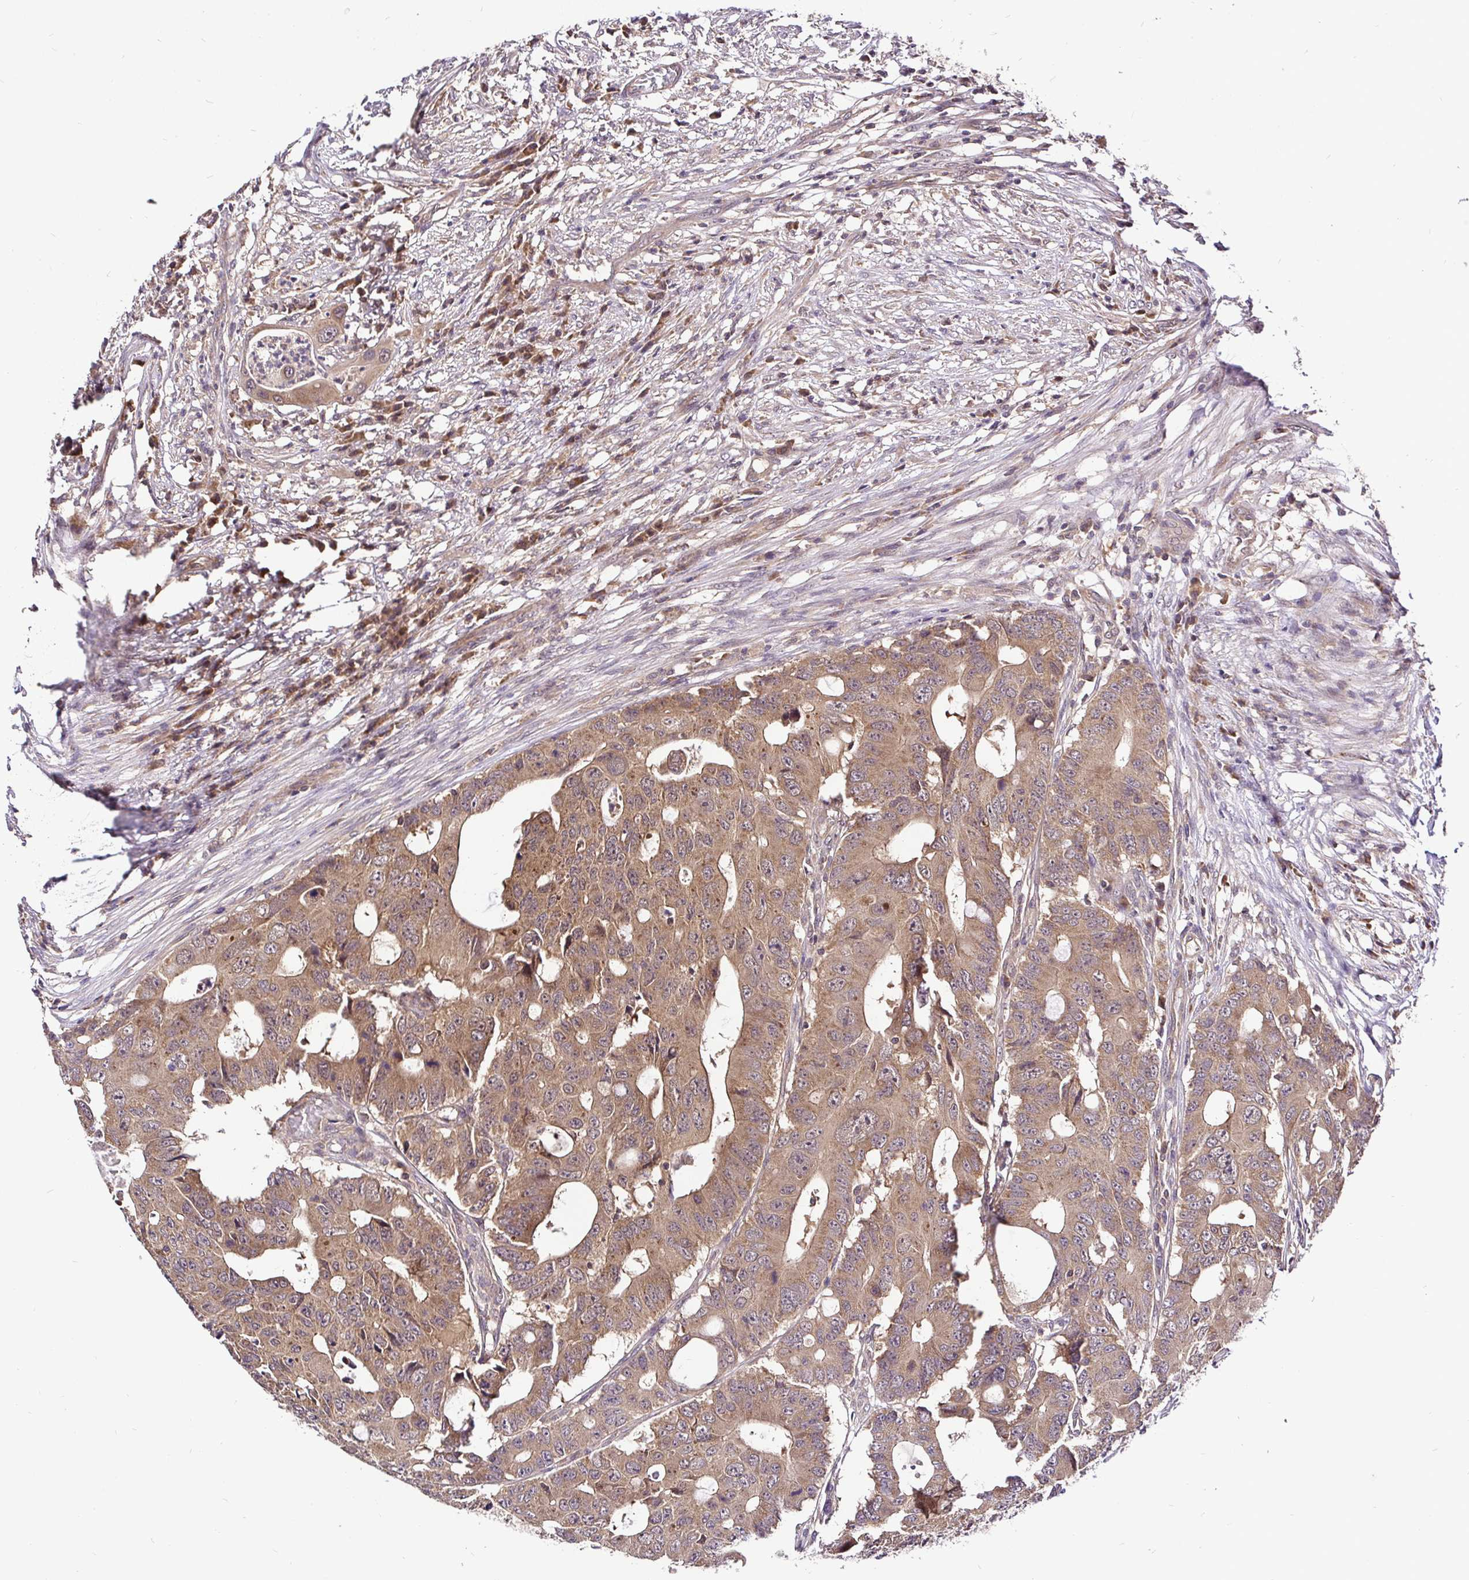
{"staining": {"intensity": "moderate", "quantity": ">75%", "location": "cytoplasmic/membranous"}, "tissue": "colorectal cancer", "cell_type": "Tumor cells", "image_type": "cancer", "snomed": [{"axis": "morphology", "description": "Adenocarcinoma, NOS"}, {"axis": "topography", "description": "Colon"}], "caption": "Immunohistochemistry (IHC) staining of colorectal cancer, which reveals medium levels of moderate cytoplasmic/membranous staining in approximately >75% of tumor cells indicating moderate cytoplasmic/membranous protein expression. The staining was performed using DAB (3,3'-diaminobenzidine) (brown) for protein detection and nuclei were counterstained in hematoxylin (blue).", "gene": "UBE2M", "patient": {"sex": "male", "age": 71}}